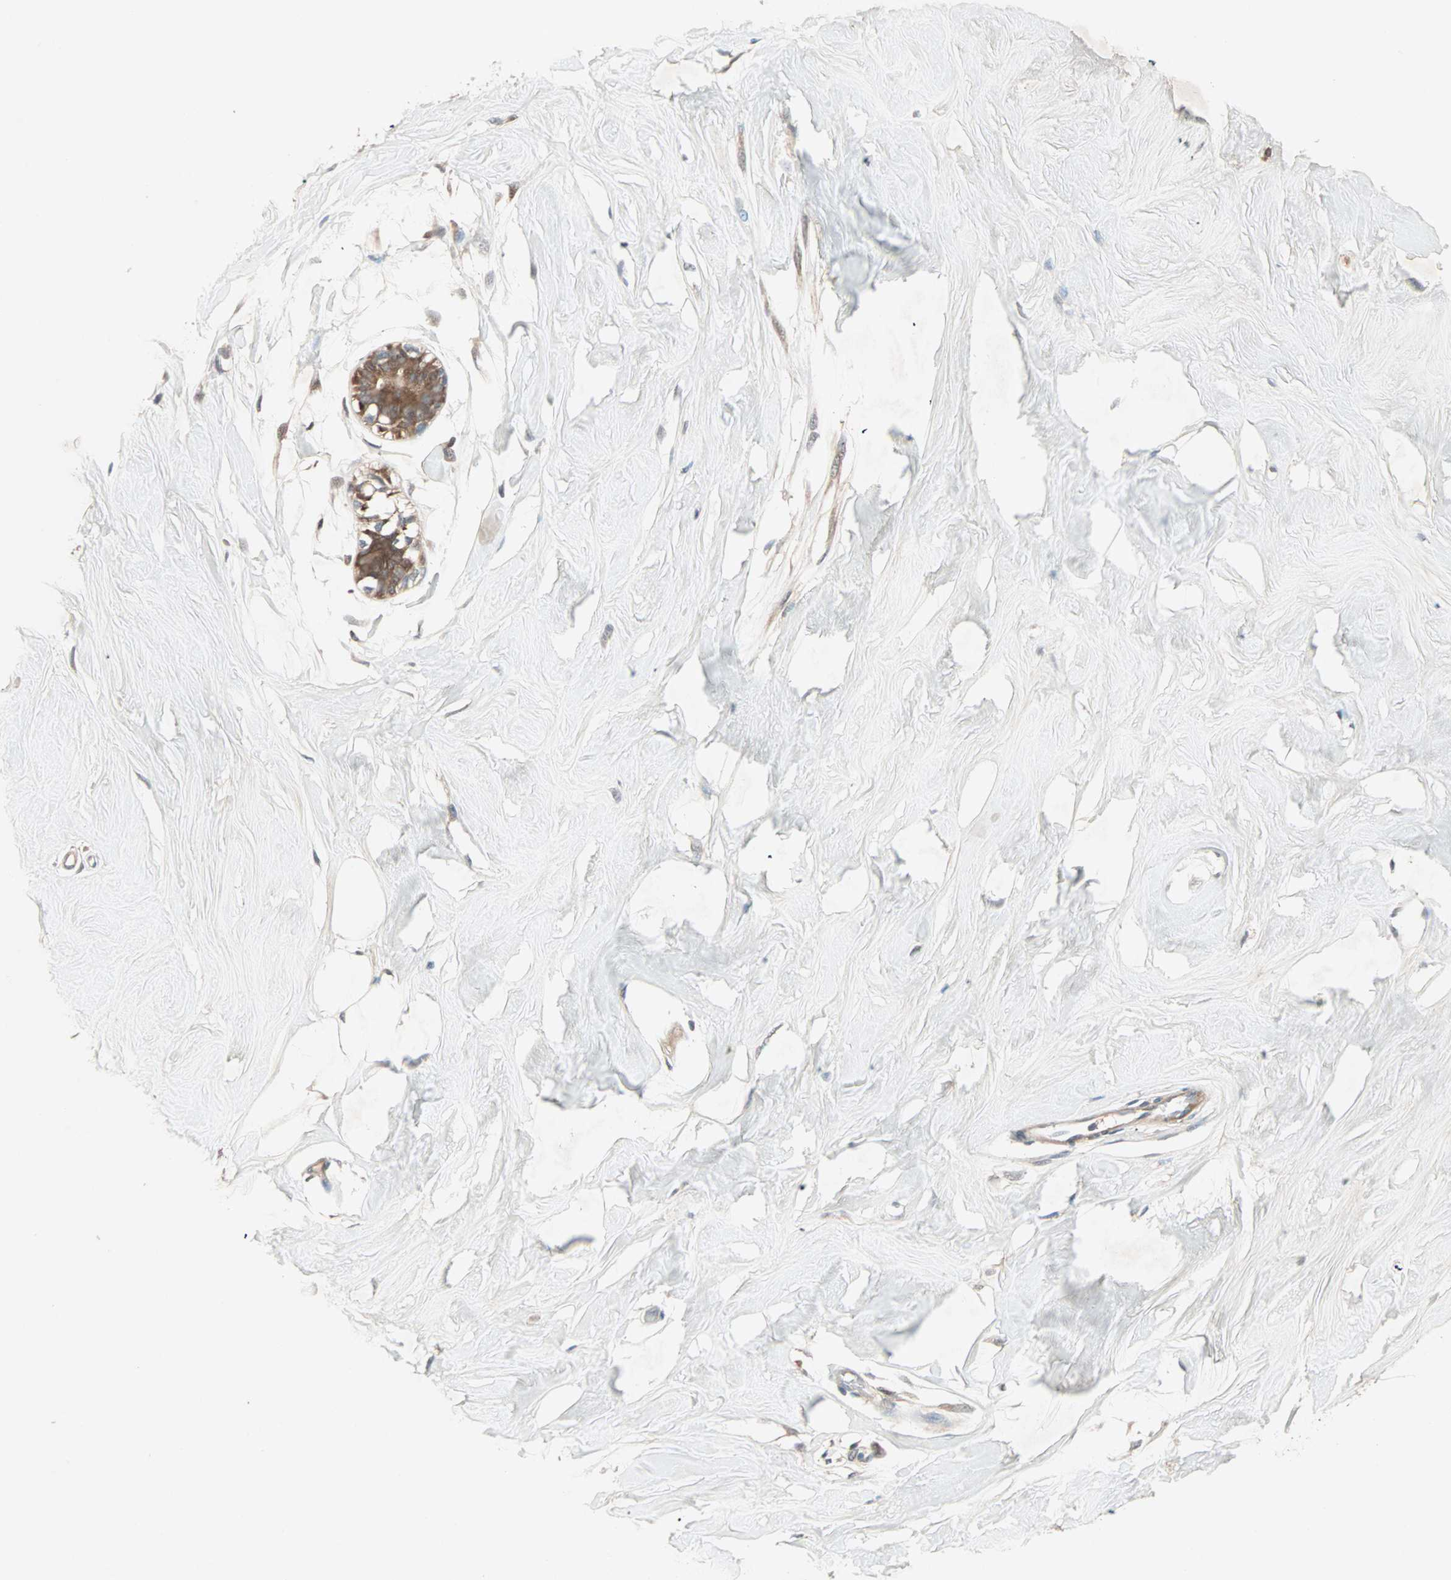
{"staining": {"intensity": "negative", "quantity": "none", "location": "none"}, "tissue": "breast", "cell_type": "Adipocytes", "image_type": "normal", "snomed": [{"axis": "morphology", "description": "Normal tissue, NOS"}, {"axis": "topography", "description": "Breast"}, {"axis": "topography", "description": "Soft tissue"}], "caption": "Immunohistochemistry (IHC) of normal human breast reveals no positivity in adipocytes.", "gene": "SDSL", "patient": {"sex": "female", "age": 25}}